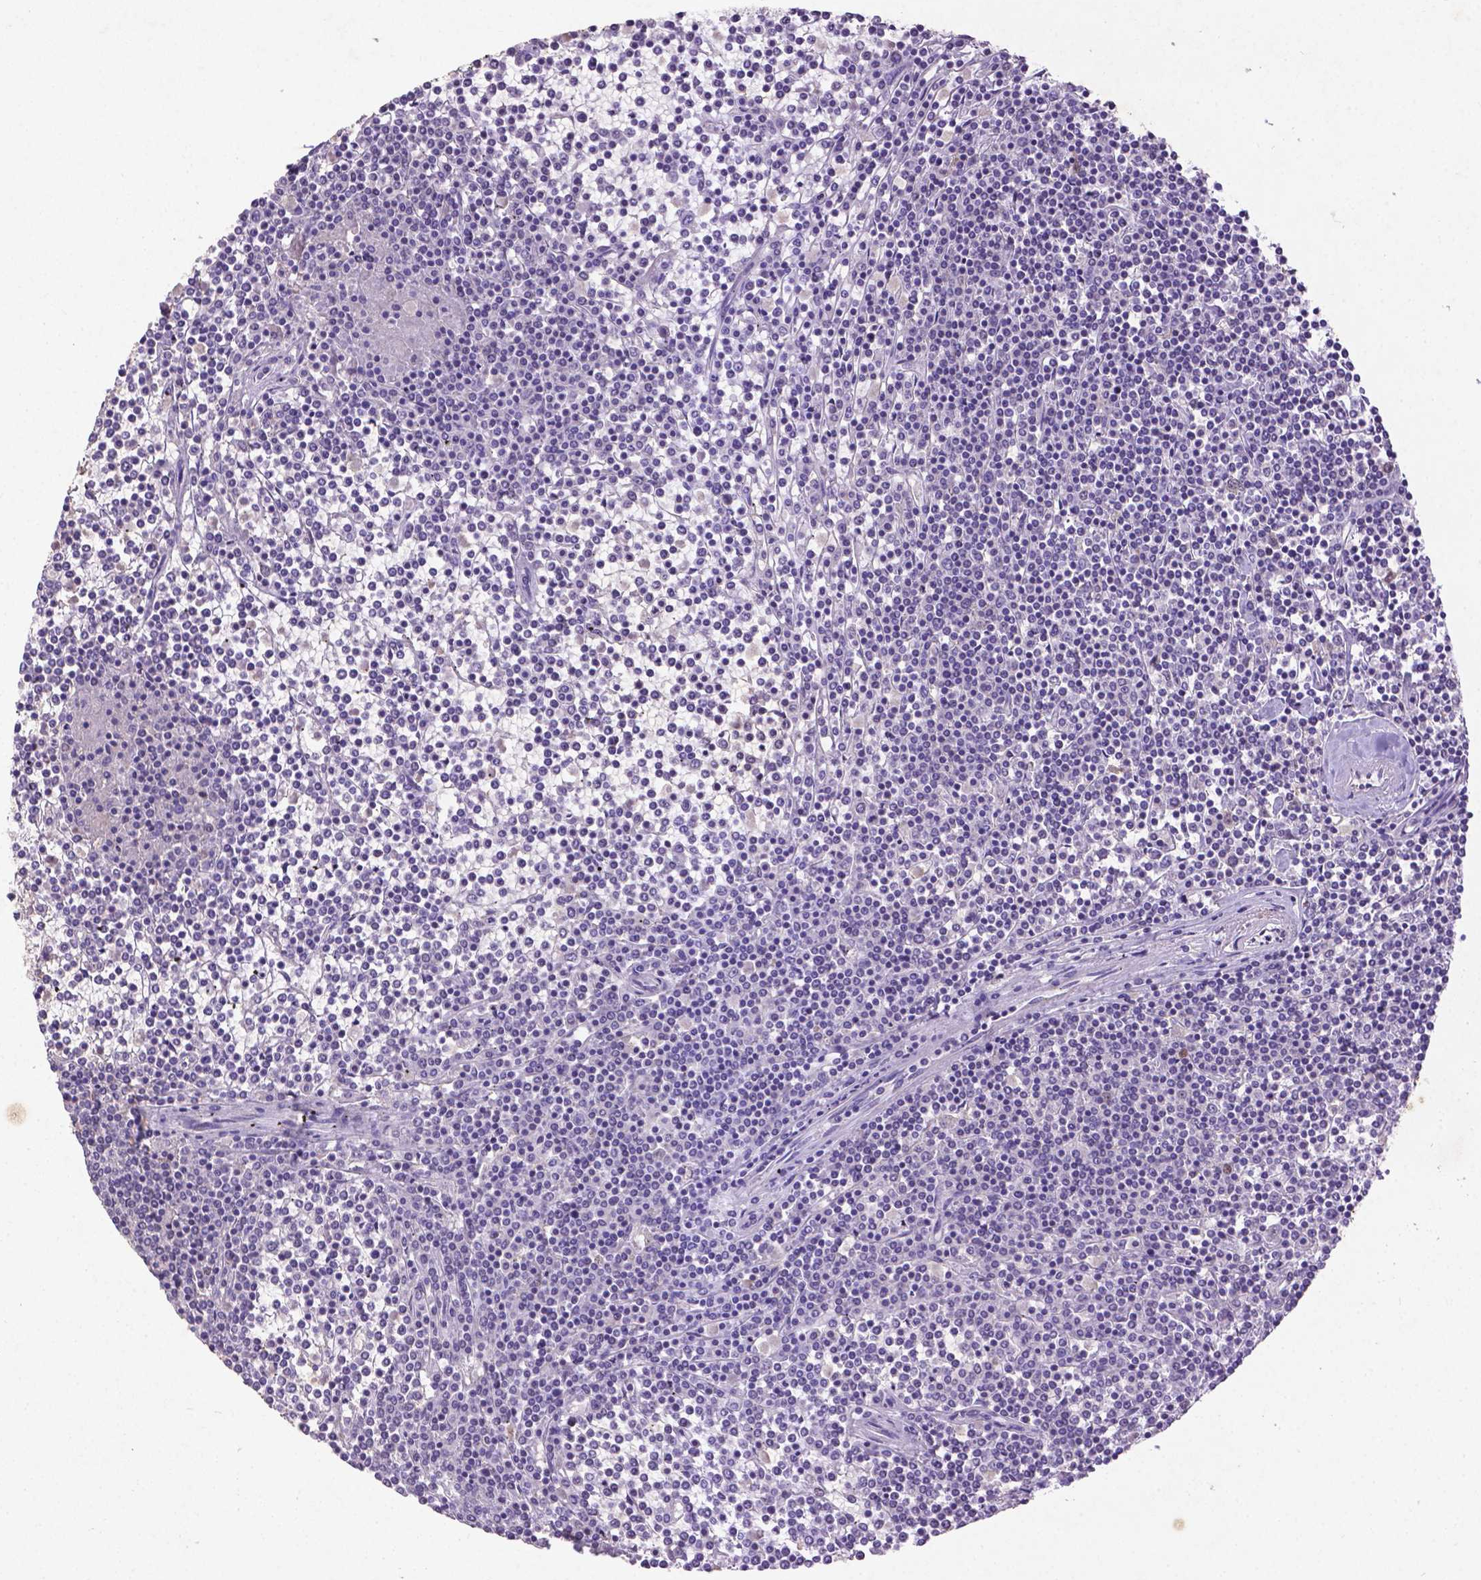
{"staining": {"intensity": "negative", "quantity": "none", "location": "none"}, "tissue": "lymphoma", "cell_type": "Tumor cells", "image_type": "cancer", "snomed": [{"axis": "morphology", "description": "Malignant lymphoma, non-Hodgkin's type, Low grade"}, {"axis": "topography", "description": "Spleen"}], "caption": "Lymphoma was stained to show a protein in brown. There is no significant positivity in tumor cells.", "gene": "CDKN1A", "patient": {"sex": "female", "age": 19}}